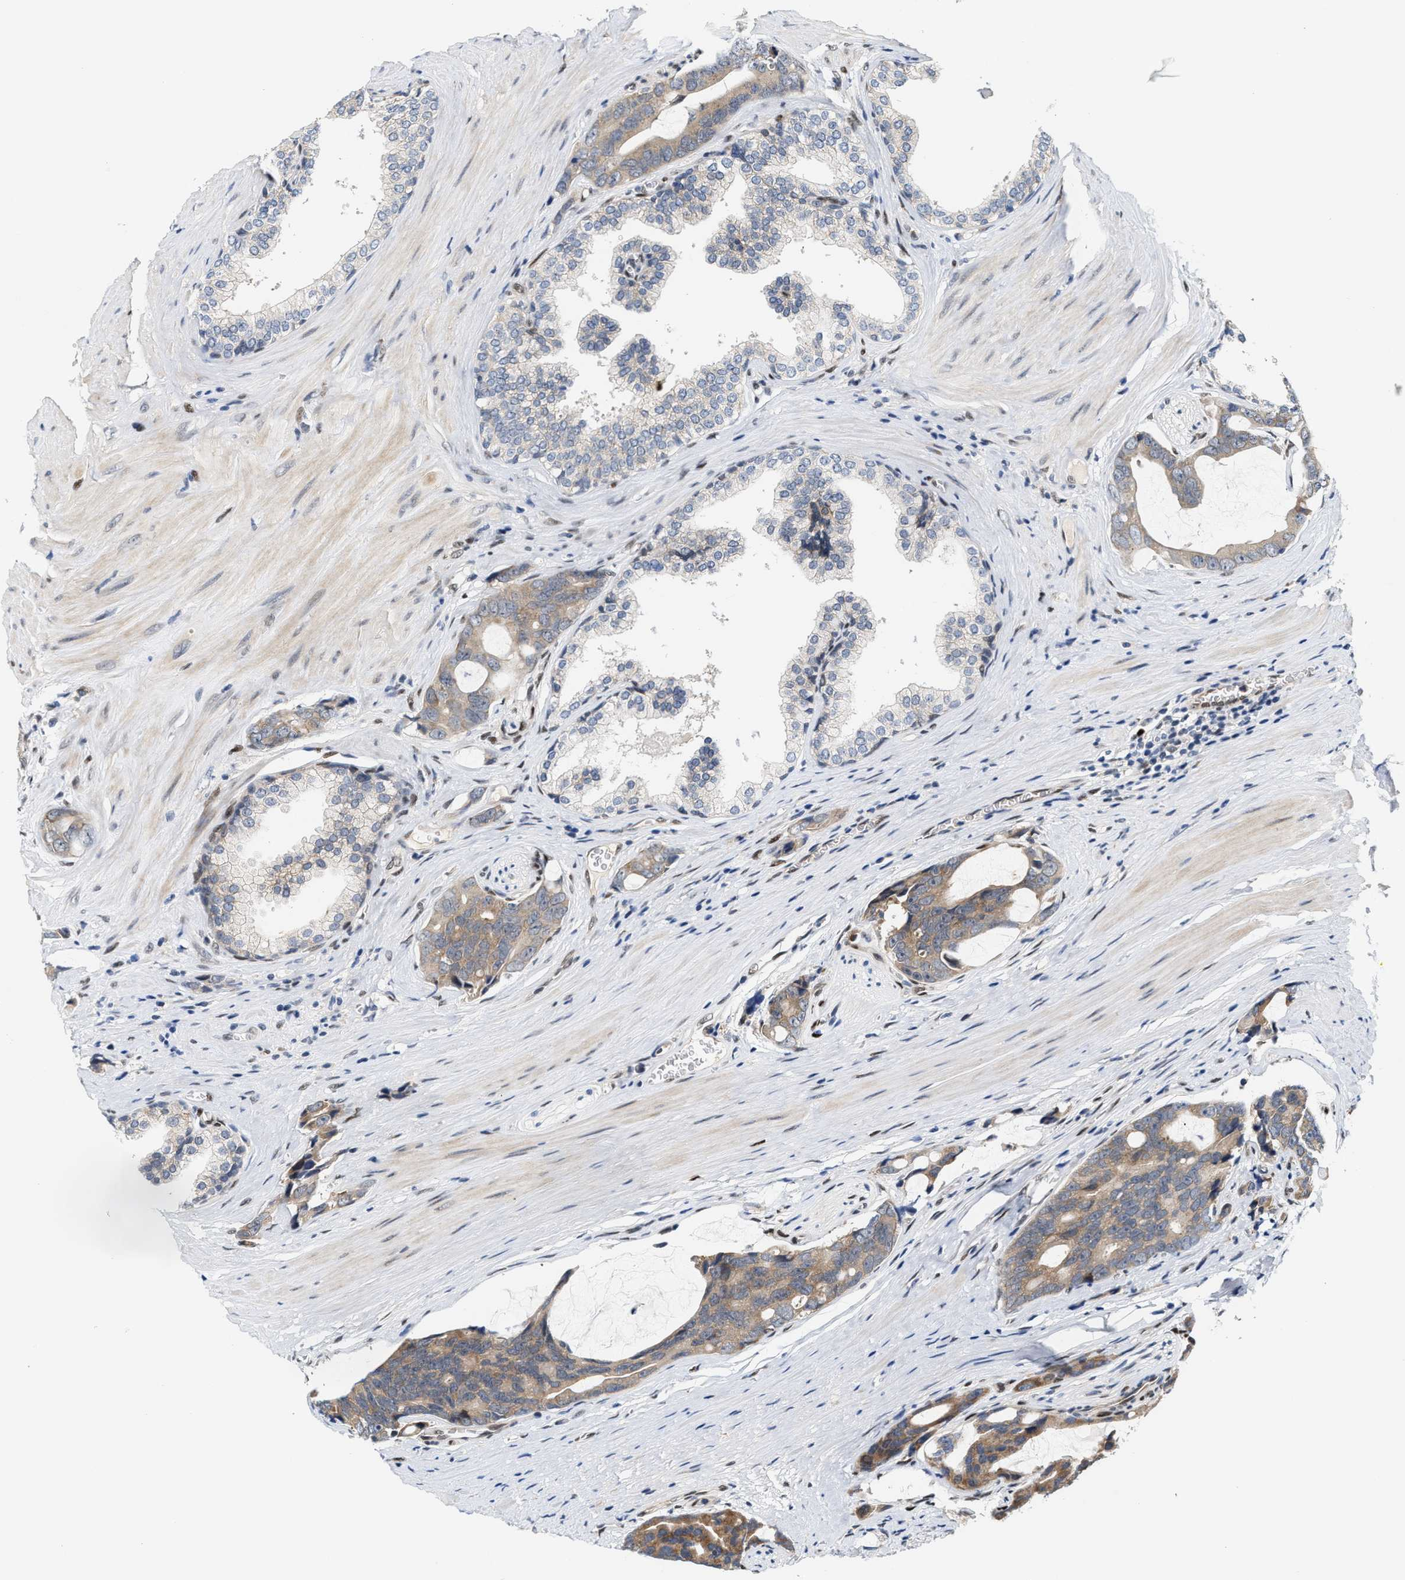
{"staining": {"intensity": "weak", "quantity": ">75%", "location": "cytoplasmic/membranous"}, "tissue": "prostate cancer", "cell_type": "Tumor cells", "image_type": "cancer", "snomed": [{"axis": "morphology", "description": "Adenocarcinoma, Medium grade"}, {"axis": "topography", "description": "Prostate"}], "caption": "Protein staining exhibits weak cytoplasmic/membranous expression in approximately >75% of tumor cells in prostate cancer. The staining is performed using DAB (3,3'-diaminobenzidine) brown chromogen to label protein expression. The nuclei are counter-stained blue using hematoxylin.", "gene": "TCF4", "patient": {"sex": "male", "age": 53}}